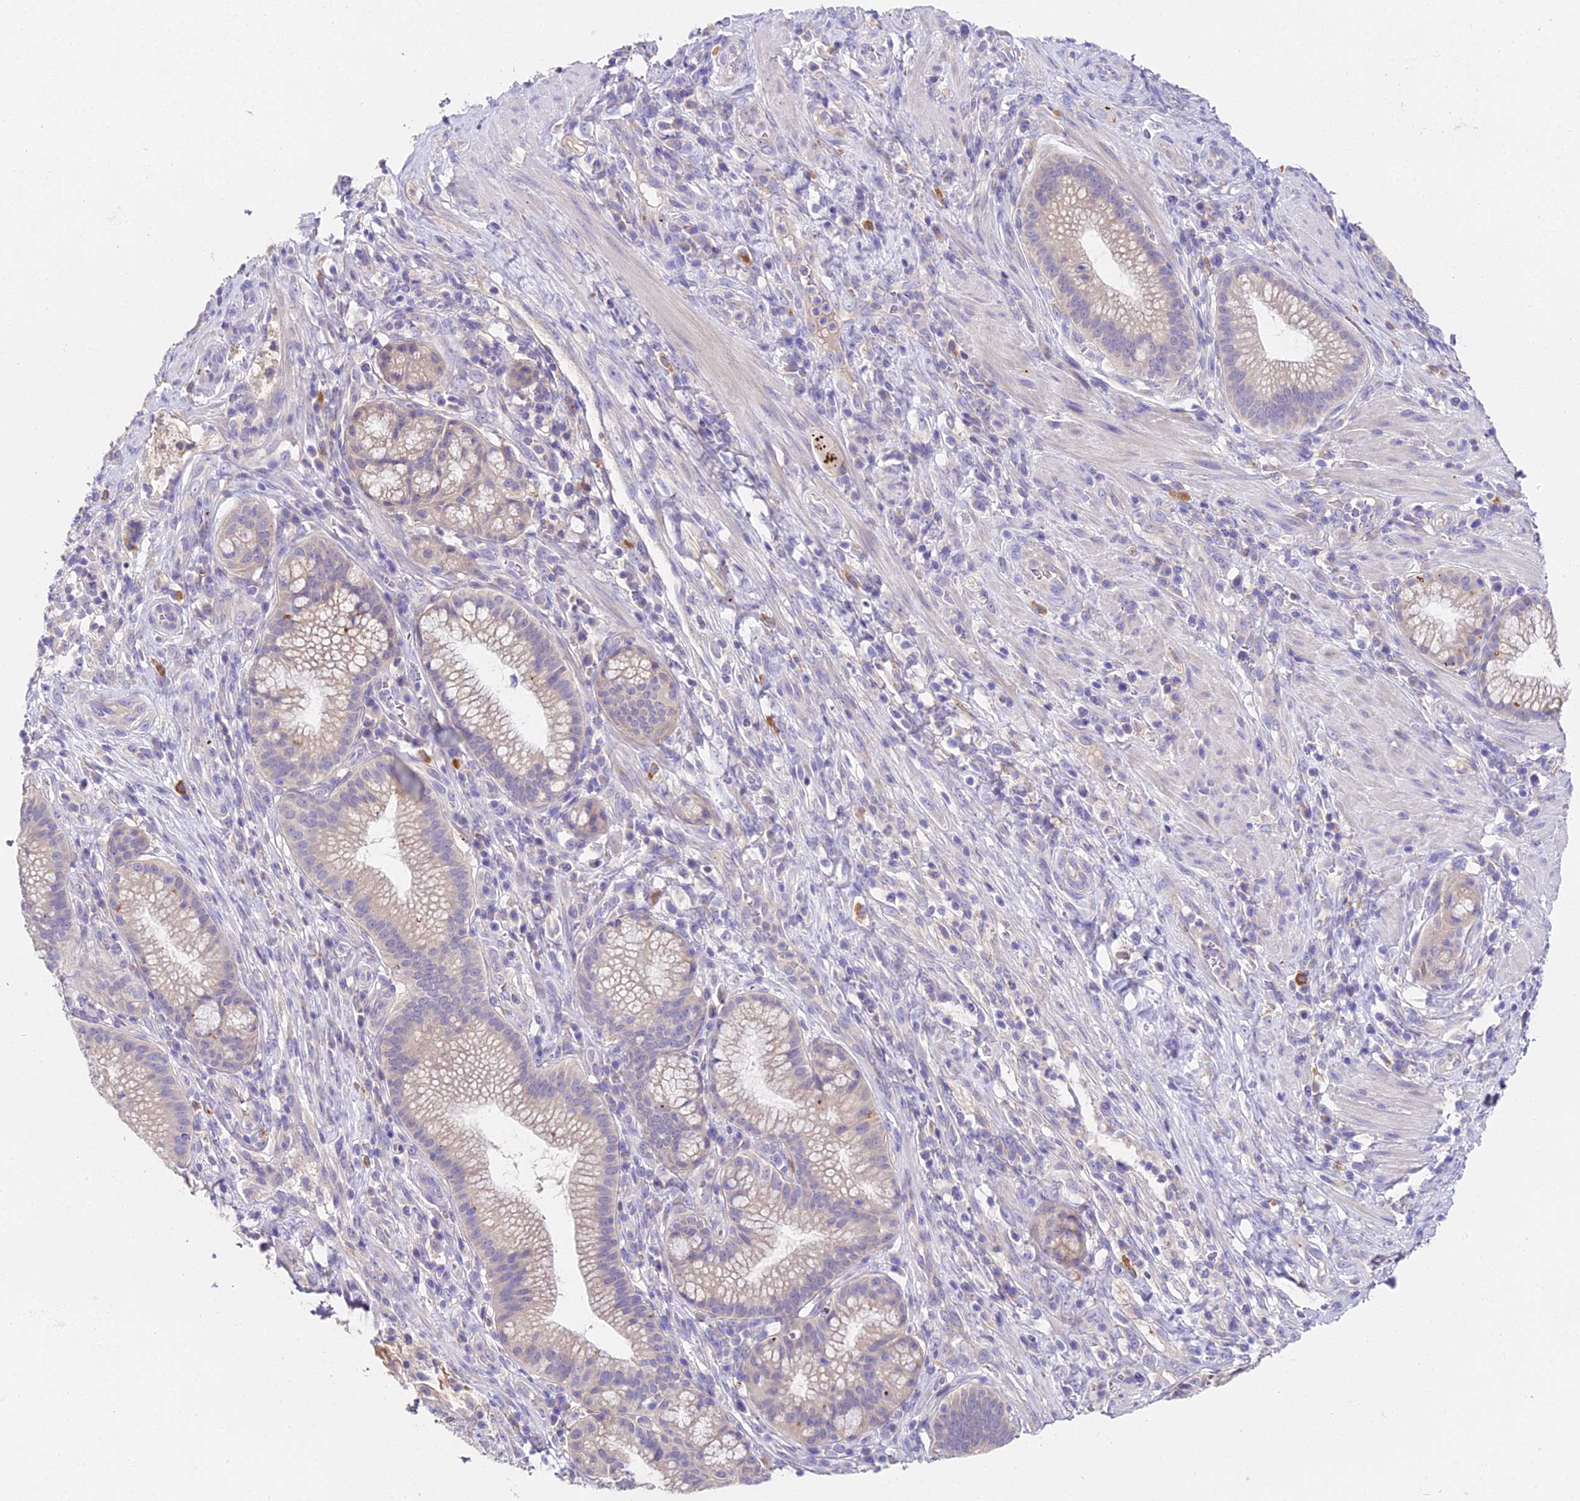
{"staining": {"intensity": "weak", "quantity": "<25%", "location": "cytoplasmic/membranous"}, "tissue": "pancreatic cancer", "cell_type": "Tumor cells", "image_type": "cancer", "snomed": [{"axis": "morphology", "description": "Adenocarcinoma, NOS"}, {"axis": "topography", "description": "Pancreas"}], "caption": "IHC of human adenocarcinoma (pancreatic) displays no staining in tumor cells.", "gene": "LYPD6", "patient": {"sex": "male", "age": 72}}